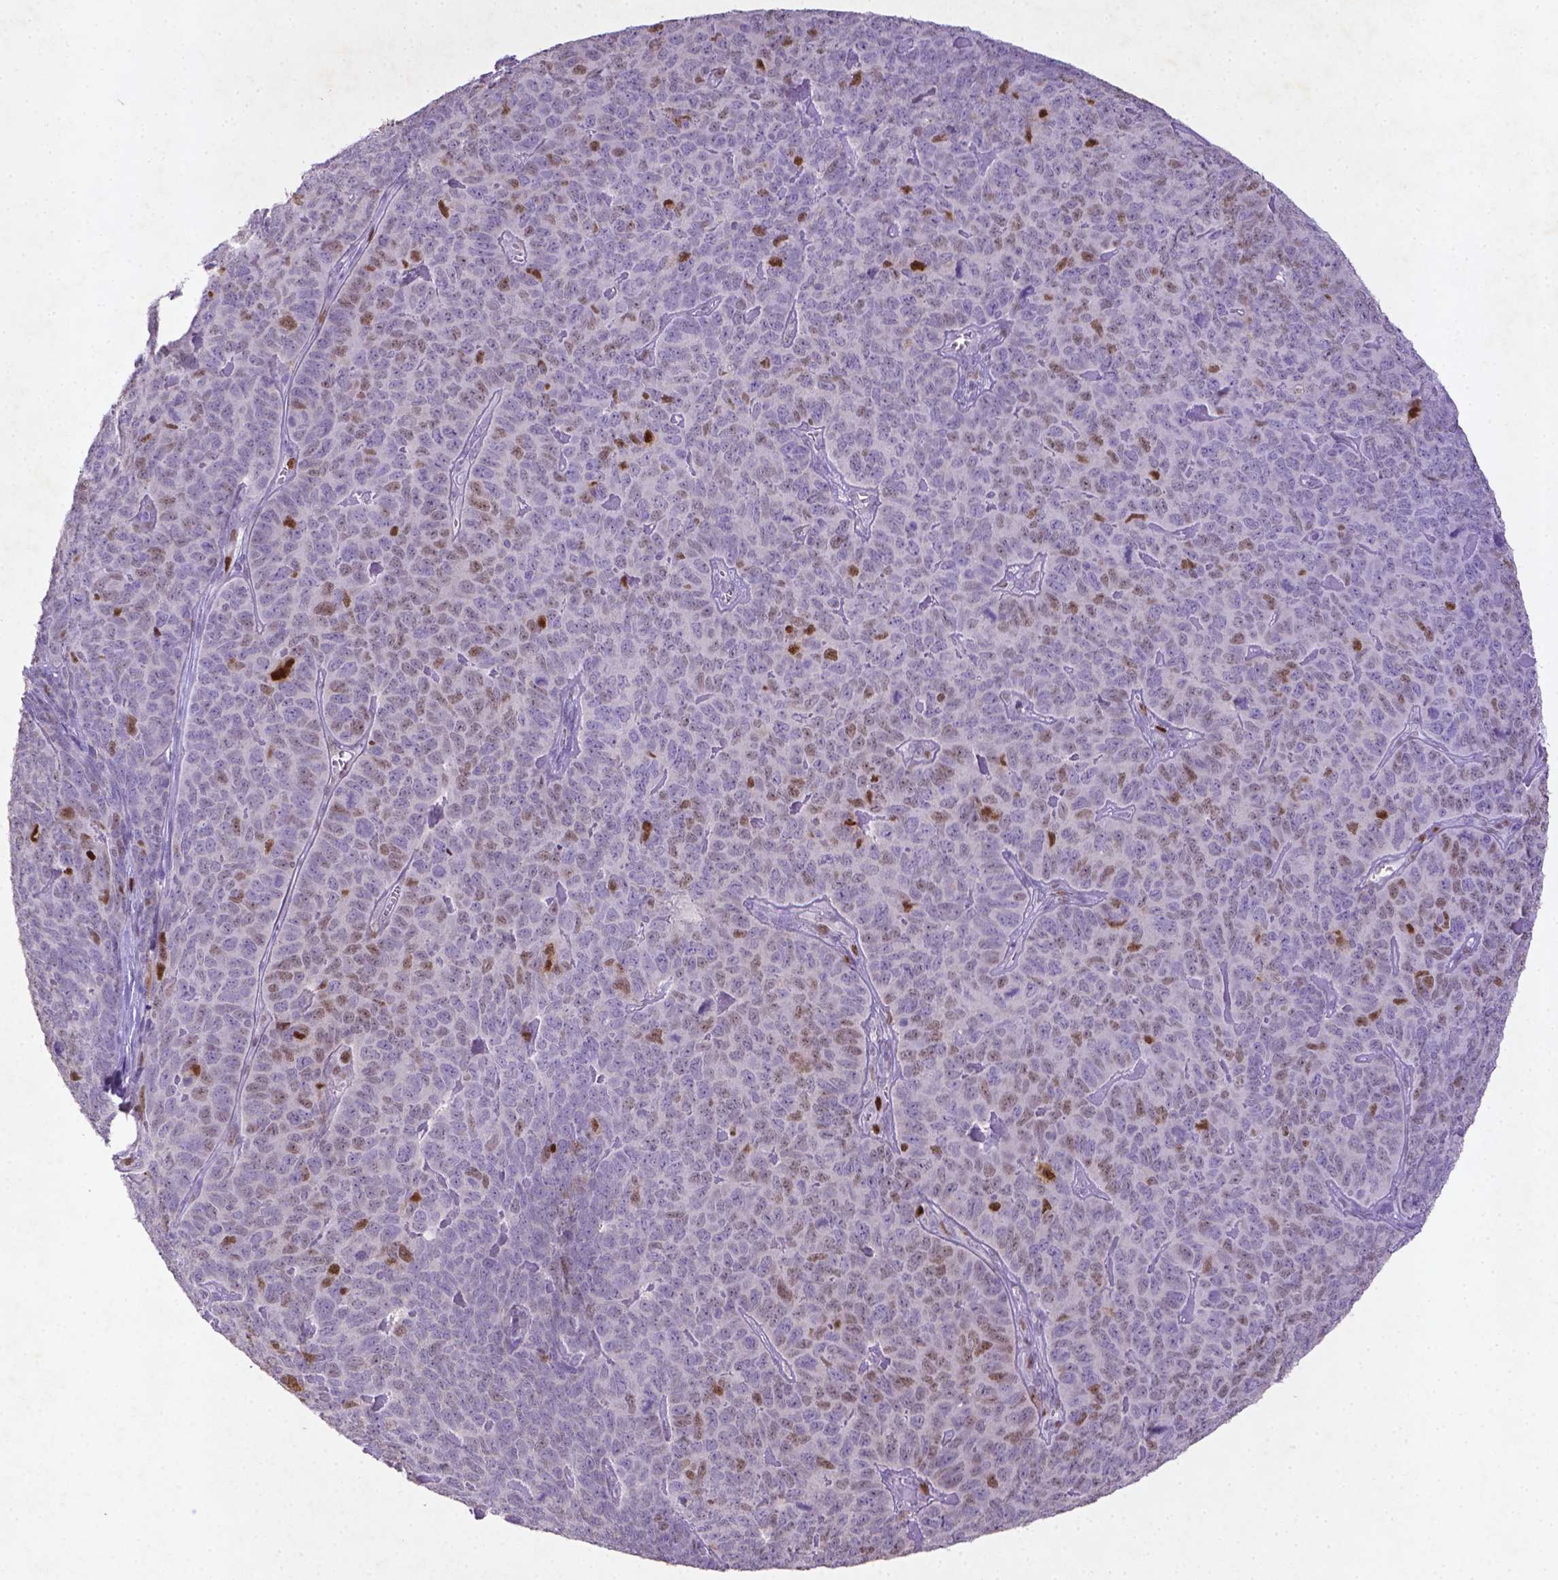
{"staining": {"intensity": "strong", "quantity": "<25%", "location": "cytoplasmic/membranous"}, "tissue": "skin cancer", "cell_type": "Tumor cells", "image_type": "cancer", "snomed": [{"axis": "morphology", "description": "Squamous cell carcinoma, NOS"}, {"axis": "topography", "description": "Skin"}, {"axis": "topography", "description": "Anal"}], "caption": "Protein expression analysis of human skin cancer (squamous cell carcinoma) reveals strong cytoplasmic/membranous staining in approximately <25% of tumor cells.", "gene": "CDKN1A", "patient": {"sex": "female", "age": 51}}